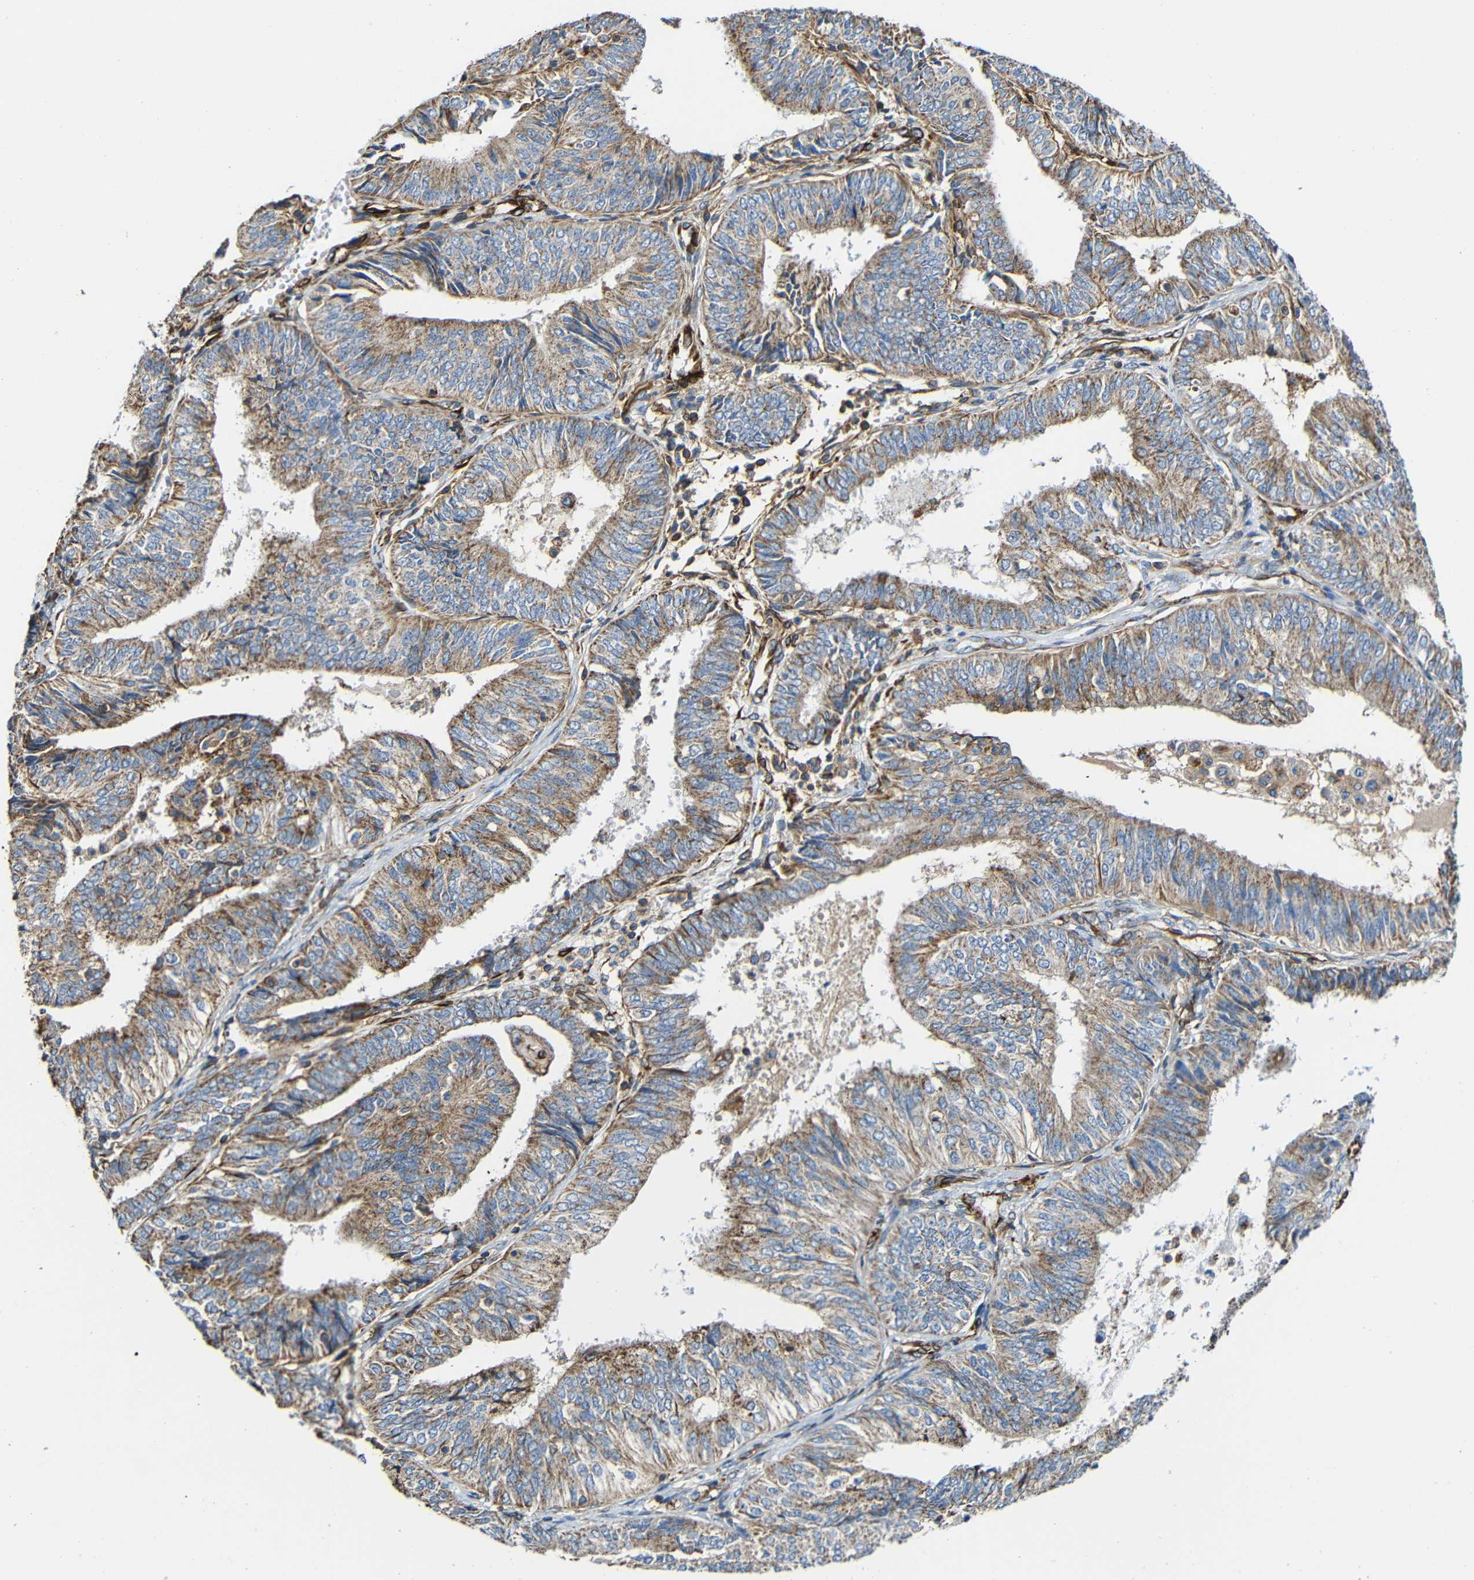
{"staining": {"intensity": "moderate", "quantity": ">75%", "location": "cytoplasmic/membranous"}, "tissue": "endometrial cancer", "cell_type": "Tumor cells", "image_type": "cancer", "snomed": [{"axis": "morphology", "description": "Adenocarcinoma, NOS"}, {"axis": "topography", "description": "Endometrium"}], "caption": "High-magnification brightfield microscopy of adenocarcinoma (endometrial) stained with DAB (brown) and counterstained with hematoxylin (blue). tumor cells exhibit moderate cytoplasmic/membranous staining is appreciated in about>75% of cells. The staining was performed using DAB (3,3'-diaminobenzidine) to visualize the protein expression in brown, while the nuclei were stained in blue with hematoxylin (Magnification: 20x).", "gene": "IGSF10", "patient": {"sex": "female", "age": 58}}